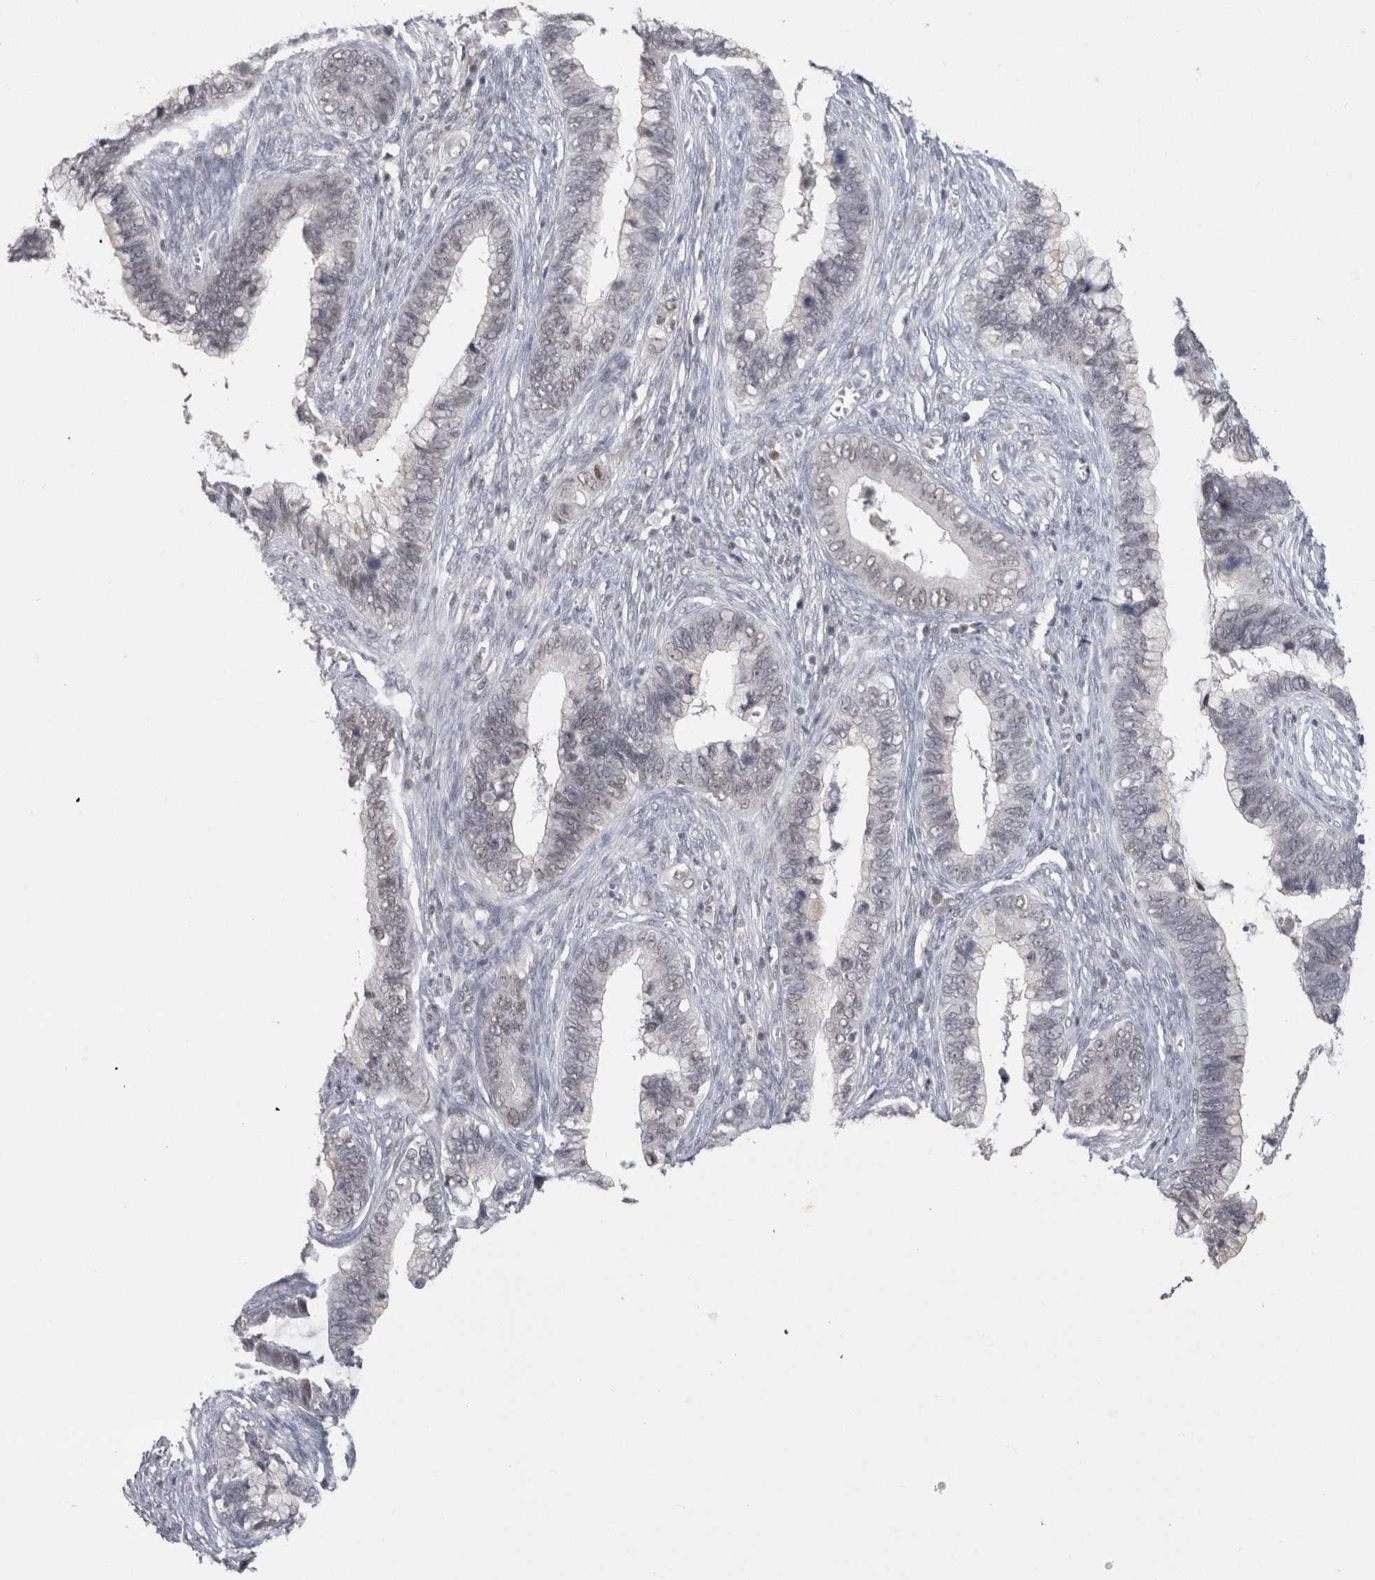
{"staining": {"intensity": "weak", "quantity": "<25%", "location": "nuclear"}, "tissue": "cervical cancer", "cell_type": "Tumor cells", "image_type": "cancer", "snomed": [{"axis": "morphology", "description": "Adenocarcinoma, NOS"}, {"axis": "topography", "description": "Cervix"}], "caption": "IHC histopathology image of neoplastic tissue: cervical cancer (adenocarcinoma) stained with DAB (3,3'-diaminobenzidine) exhibits no significant protein staining in tumor cells. (DAB immunohistochemistry with hematoxylin counter stain).", "gene": "DAXX", "patient": {"sex": "female", "age": 44}}